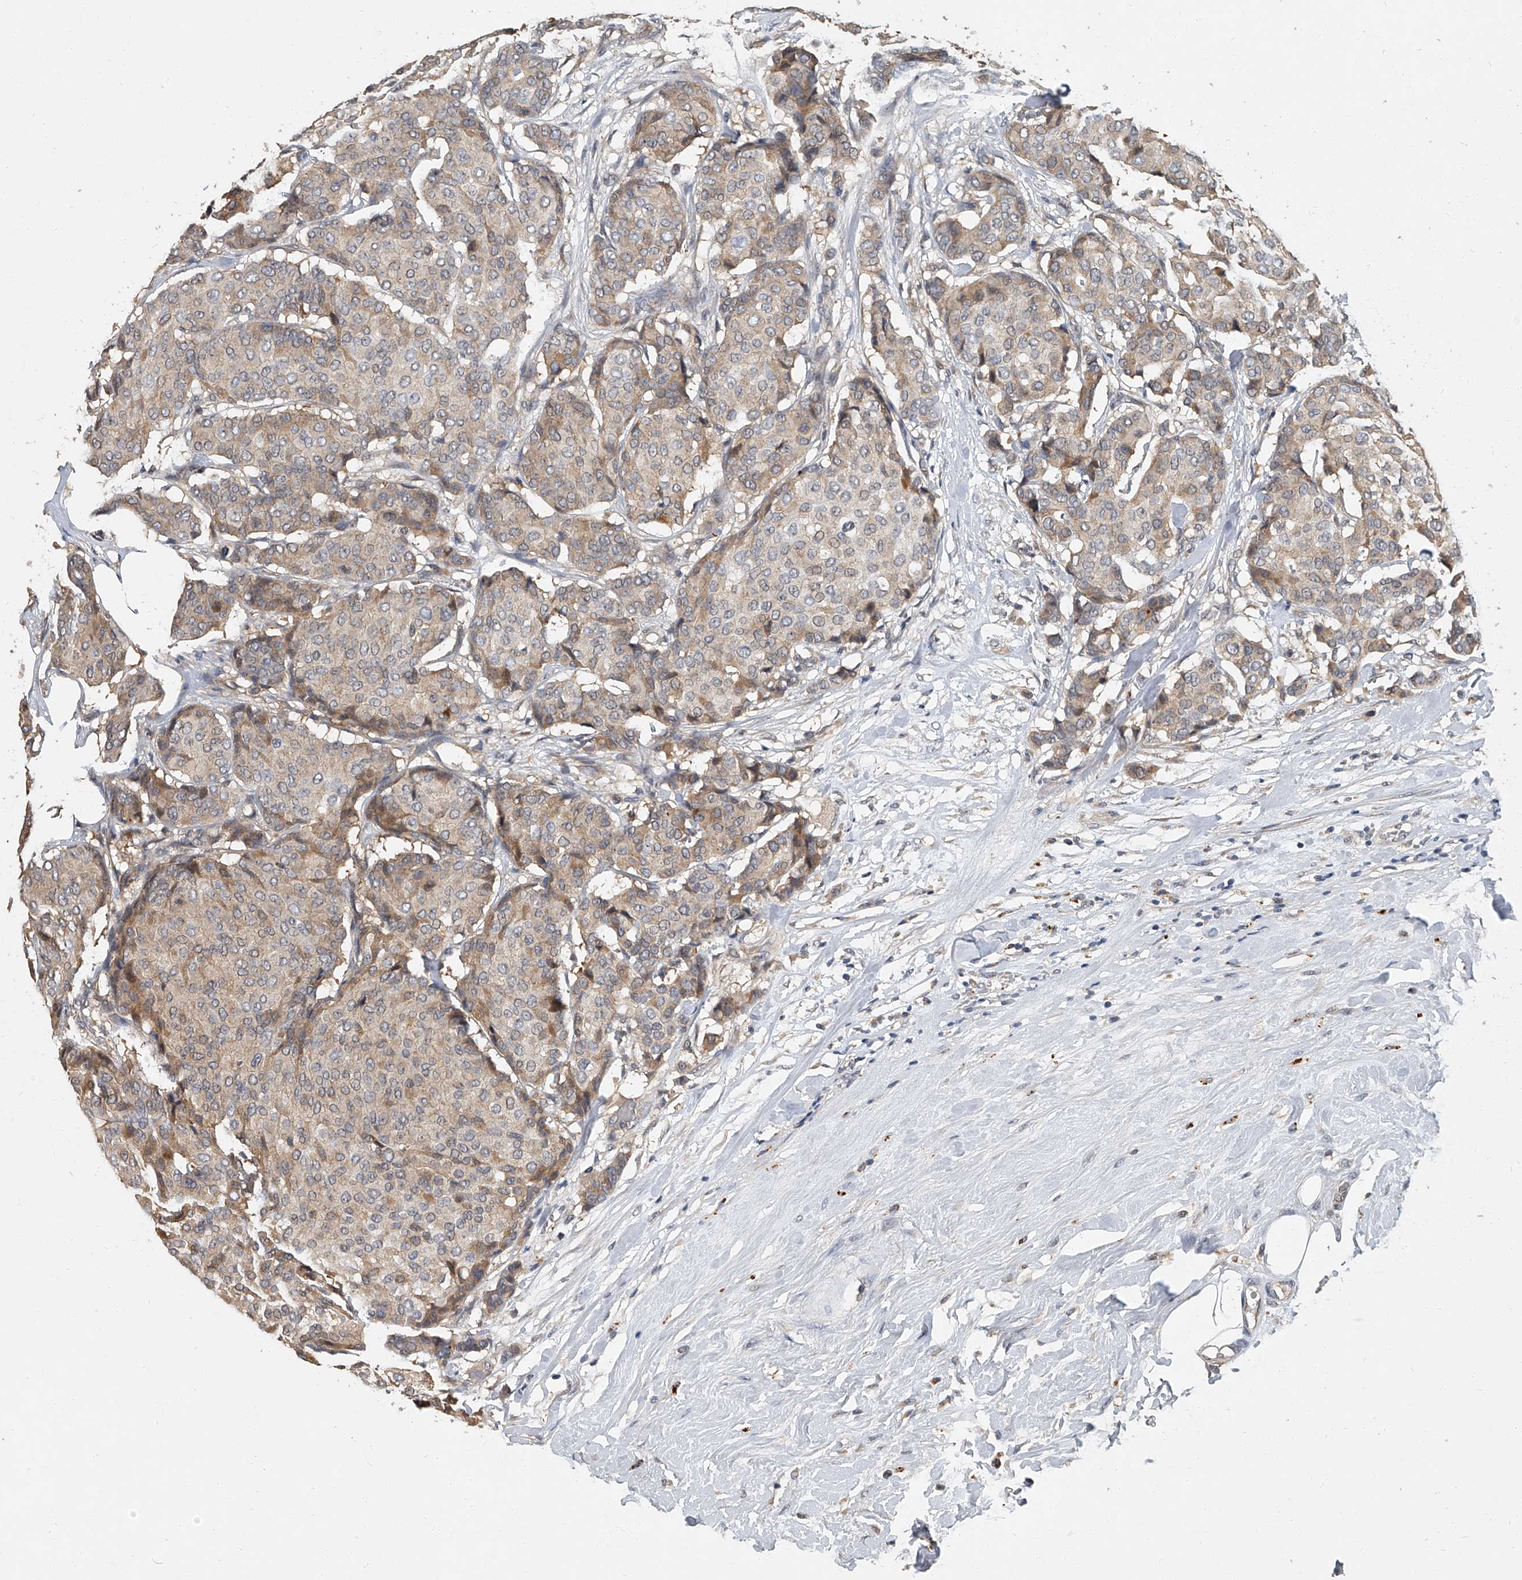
{"staining": {"intensity": "weak", "quantity": ">75%", "location": "cytoplasmic/membranous"}, "tissue": "breast cancer", "cell_type": "Tumor cells", "image_type": "cancer", "snomed": [{"axis": "morphology", "description": "Duct carcinoma"}, {"axis": "topography", "description": "Breast"}], "caption": "Protein staining shows weak cytoplasmic/membranous expression in approximately >75% of tumor cells in breast intraductal carcinoma.", "gene": "JAG2", "patient": {"sex": "female", "age": 75}}